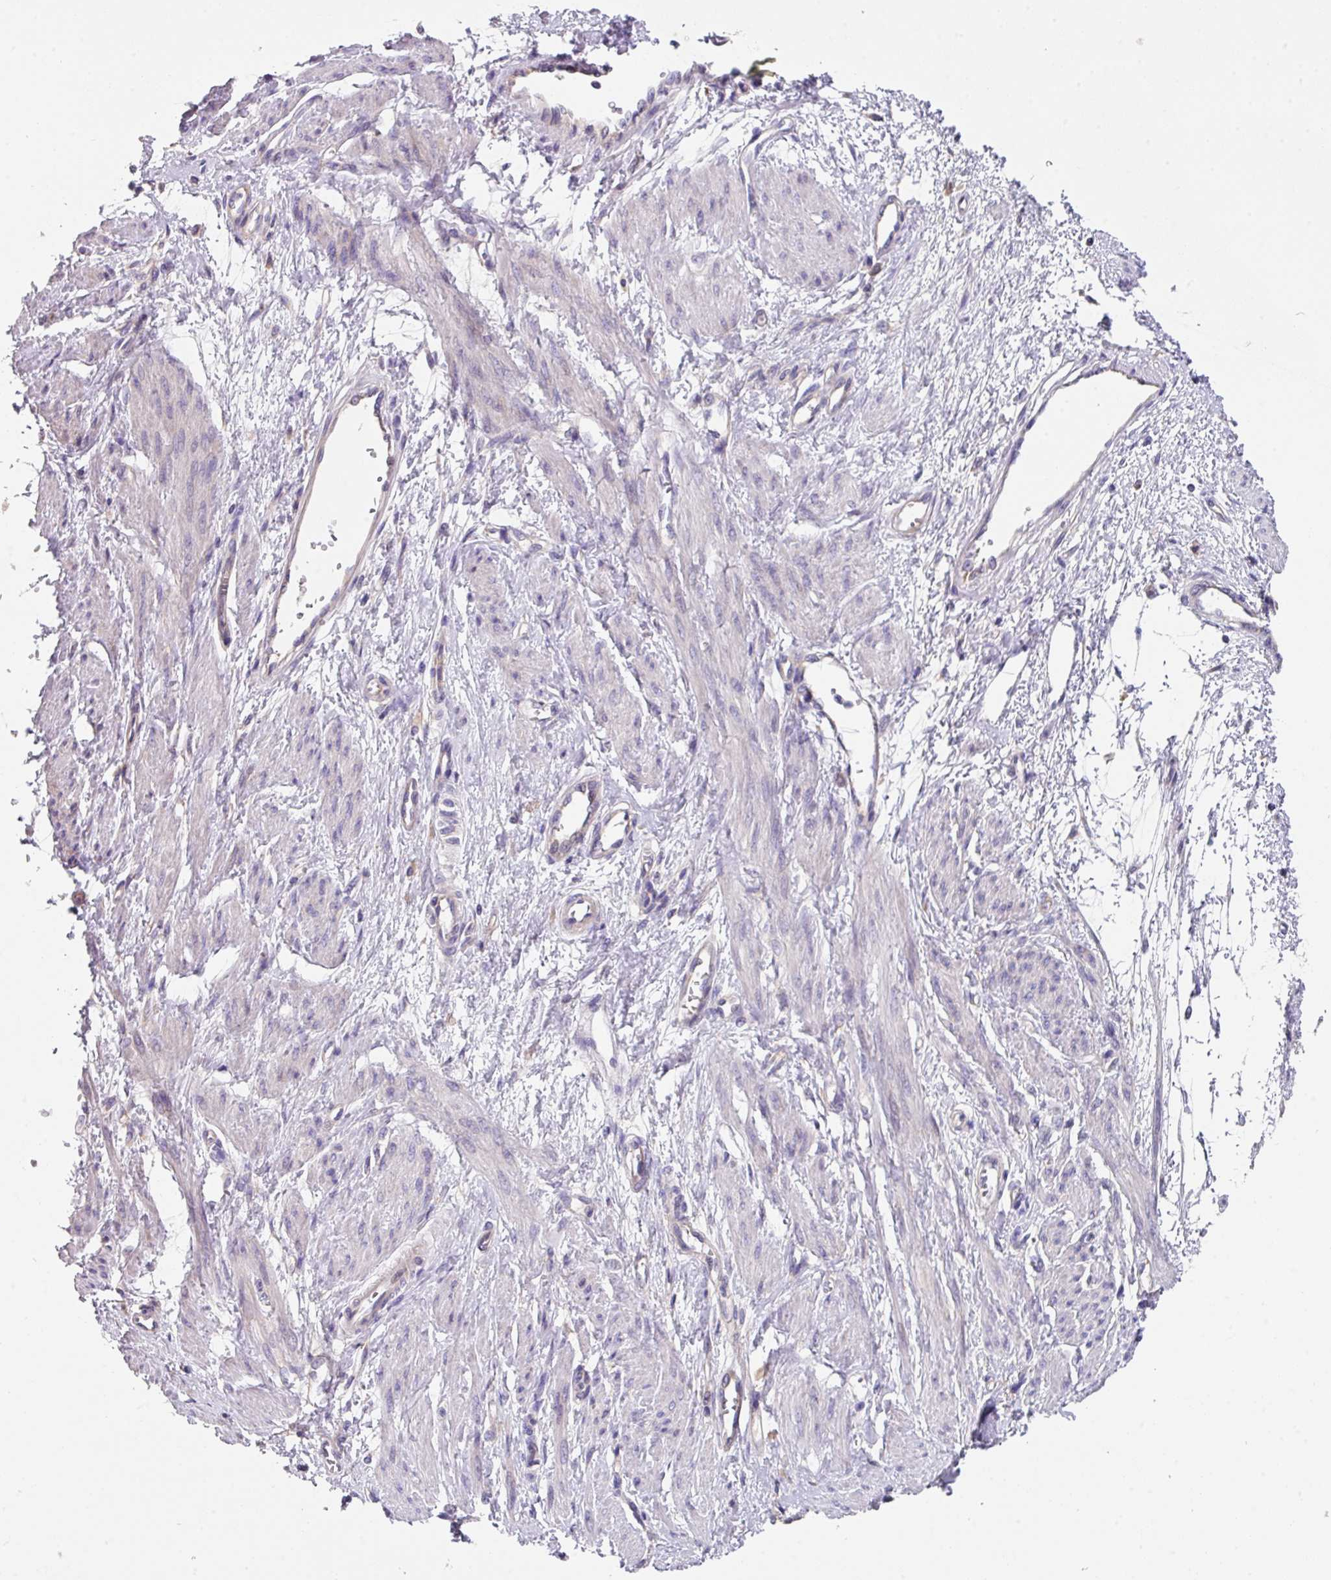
{"staining": {"intensity": "negative", "quantity": "none", "location": "none"}, "tissue": "smooth muscle", "cell_type": "Smooth muscle cells", "image_type": "normal", "snomed": [{"axis": "morphology", "description": "Normal tissue, NOS"}, {"axis": "topography", "description": "Smooth muscle"}, {"axis": "topography", "description": "Uterus"}], "caption": "The image demonstrates no significant staining in smooth muscle cells of smooth muscle.", "gene": "EIF4B", "patient": {"sex": "female", "age": 39}}